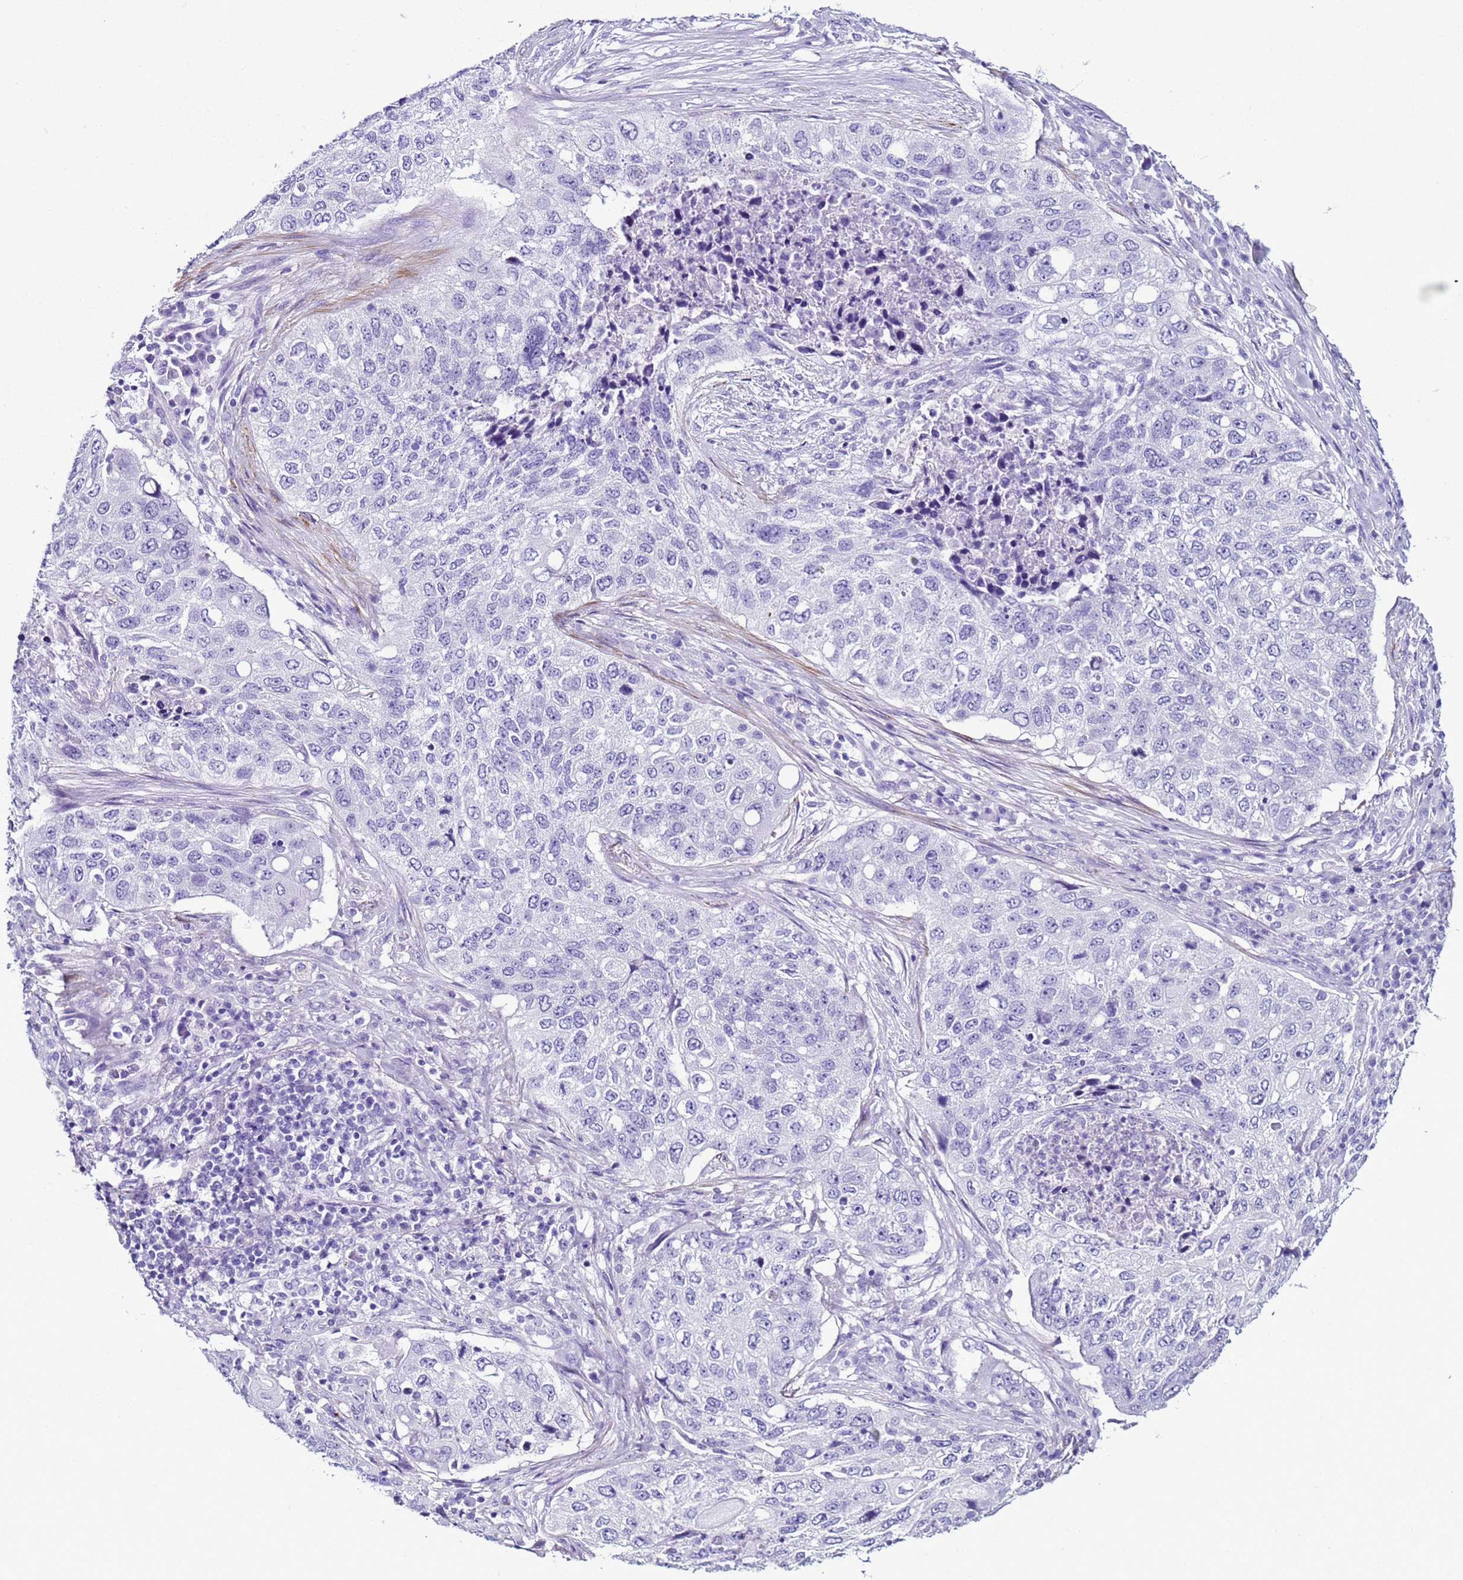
{"staining": {"intensity": "negative", "quantity": "none", "location": "none"}, "tissue": "lung cancer", "cell_type": "Tumor cells", "image_type": "cancer", "snomed": [{"axis": "morphology", "description": "Squamous cell carcinoma, NOS"}, {"axis": "topography", "description": "Lung"}], "caption": "IHC image of human squamous cell carcinoma (lung) stained for a protein (brown), which demonstrates no positivity in tumor cells. (DAB (3,3'-diaminobenzidine) immunohistochemistry with hematoxylin counter stain).", "gene": "LCMT1", "patient": {"sex": "female", "age": 63}}